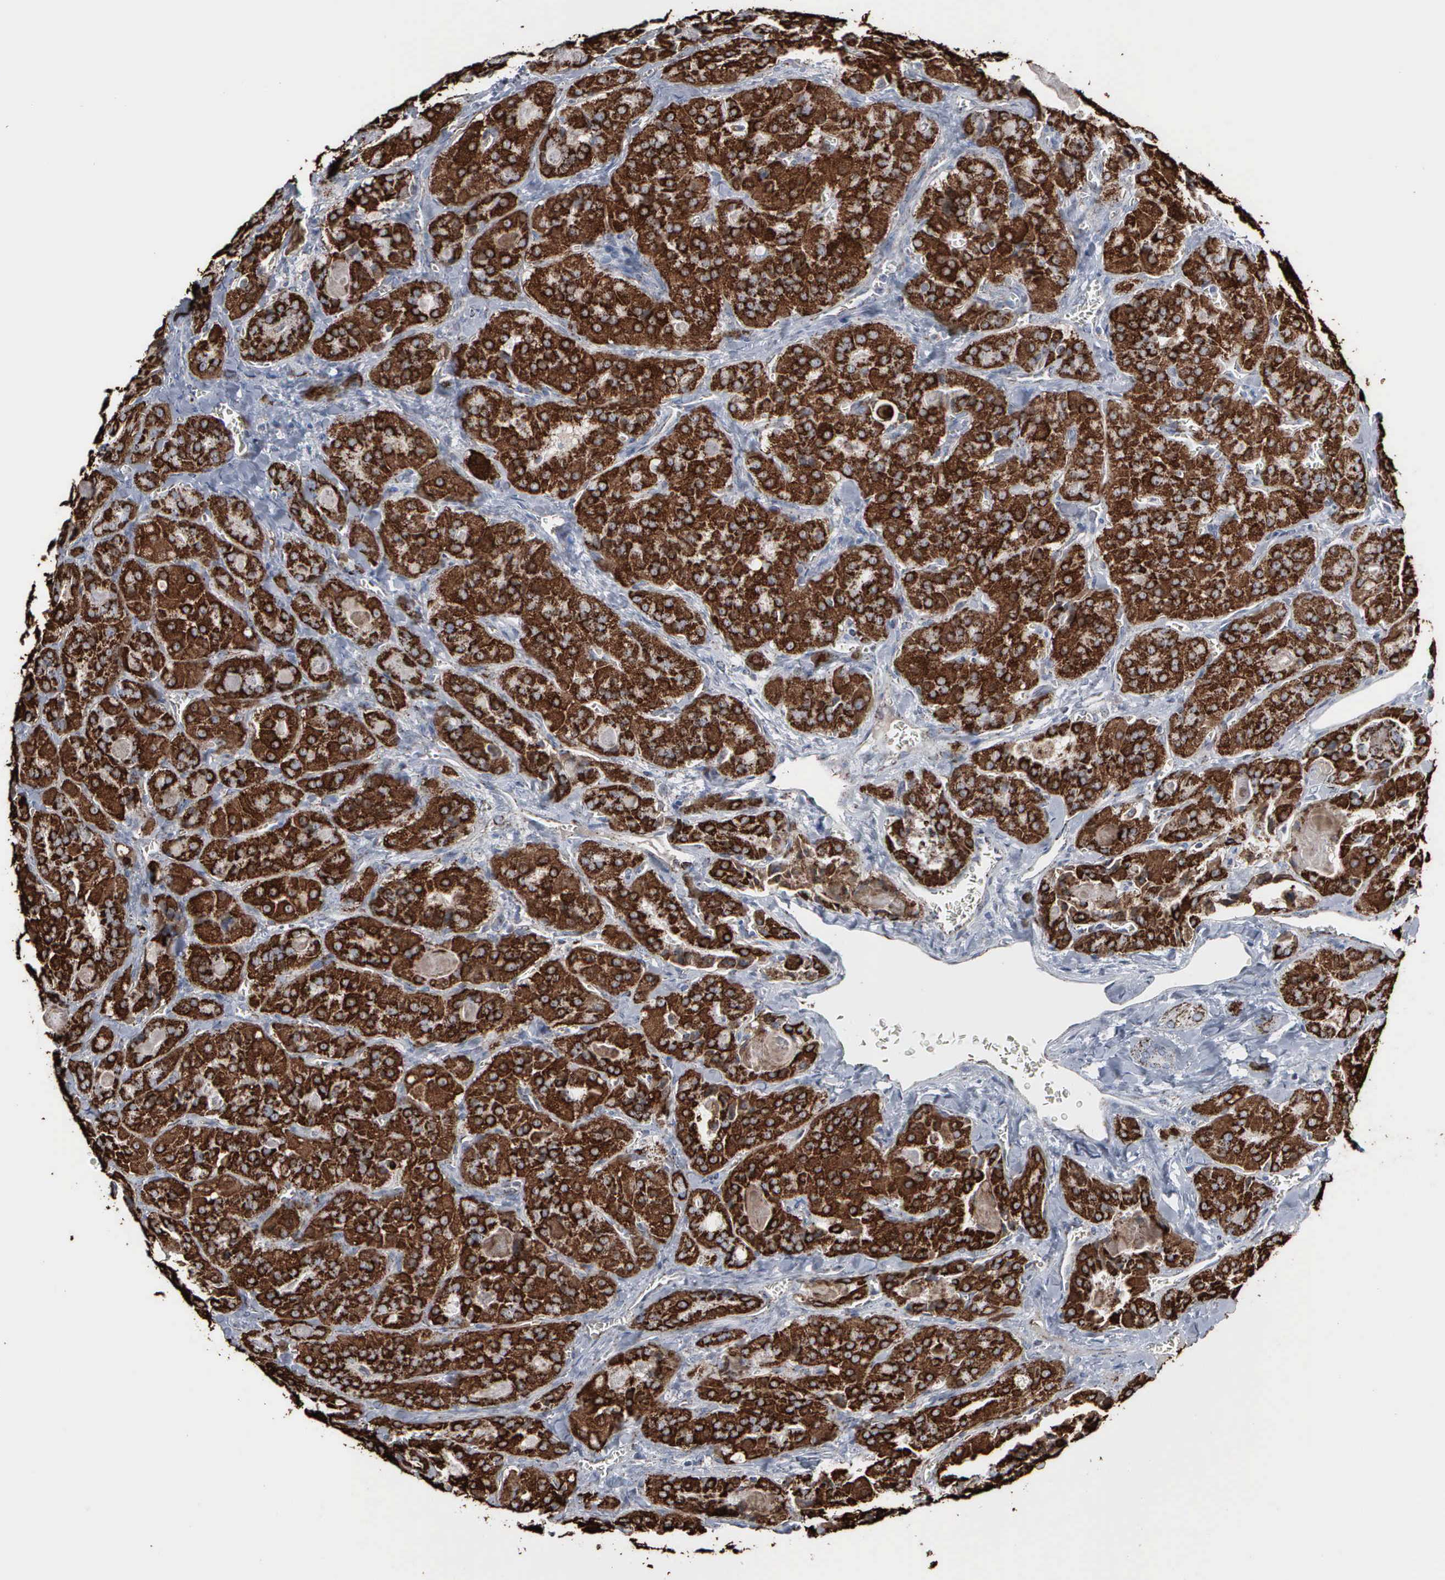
{"staining": {"intensity": "strong", "quantity": ">75%", "location": "cytoplasmic/membranous"}, "tissue": "thyroid cancer", "cell_type": "Tumor cells", "image_type": "cancer", "snomed": [{"axis": "morphology", "description": "Carcinoma, NOS"}, {"axis": "topography", "description": "Thyroid gland"}], "caption": "Thyroid cancer tissue demonstrates strong cytoplasmic/membranous staining in about >75% of tumor cells, visualized by immunohistochemistry. (Brightfield microscopy of DAB IHC at high magnification).", "gene": "HSPA9", "patient": {"sex": "male", "age": 76}}